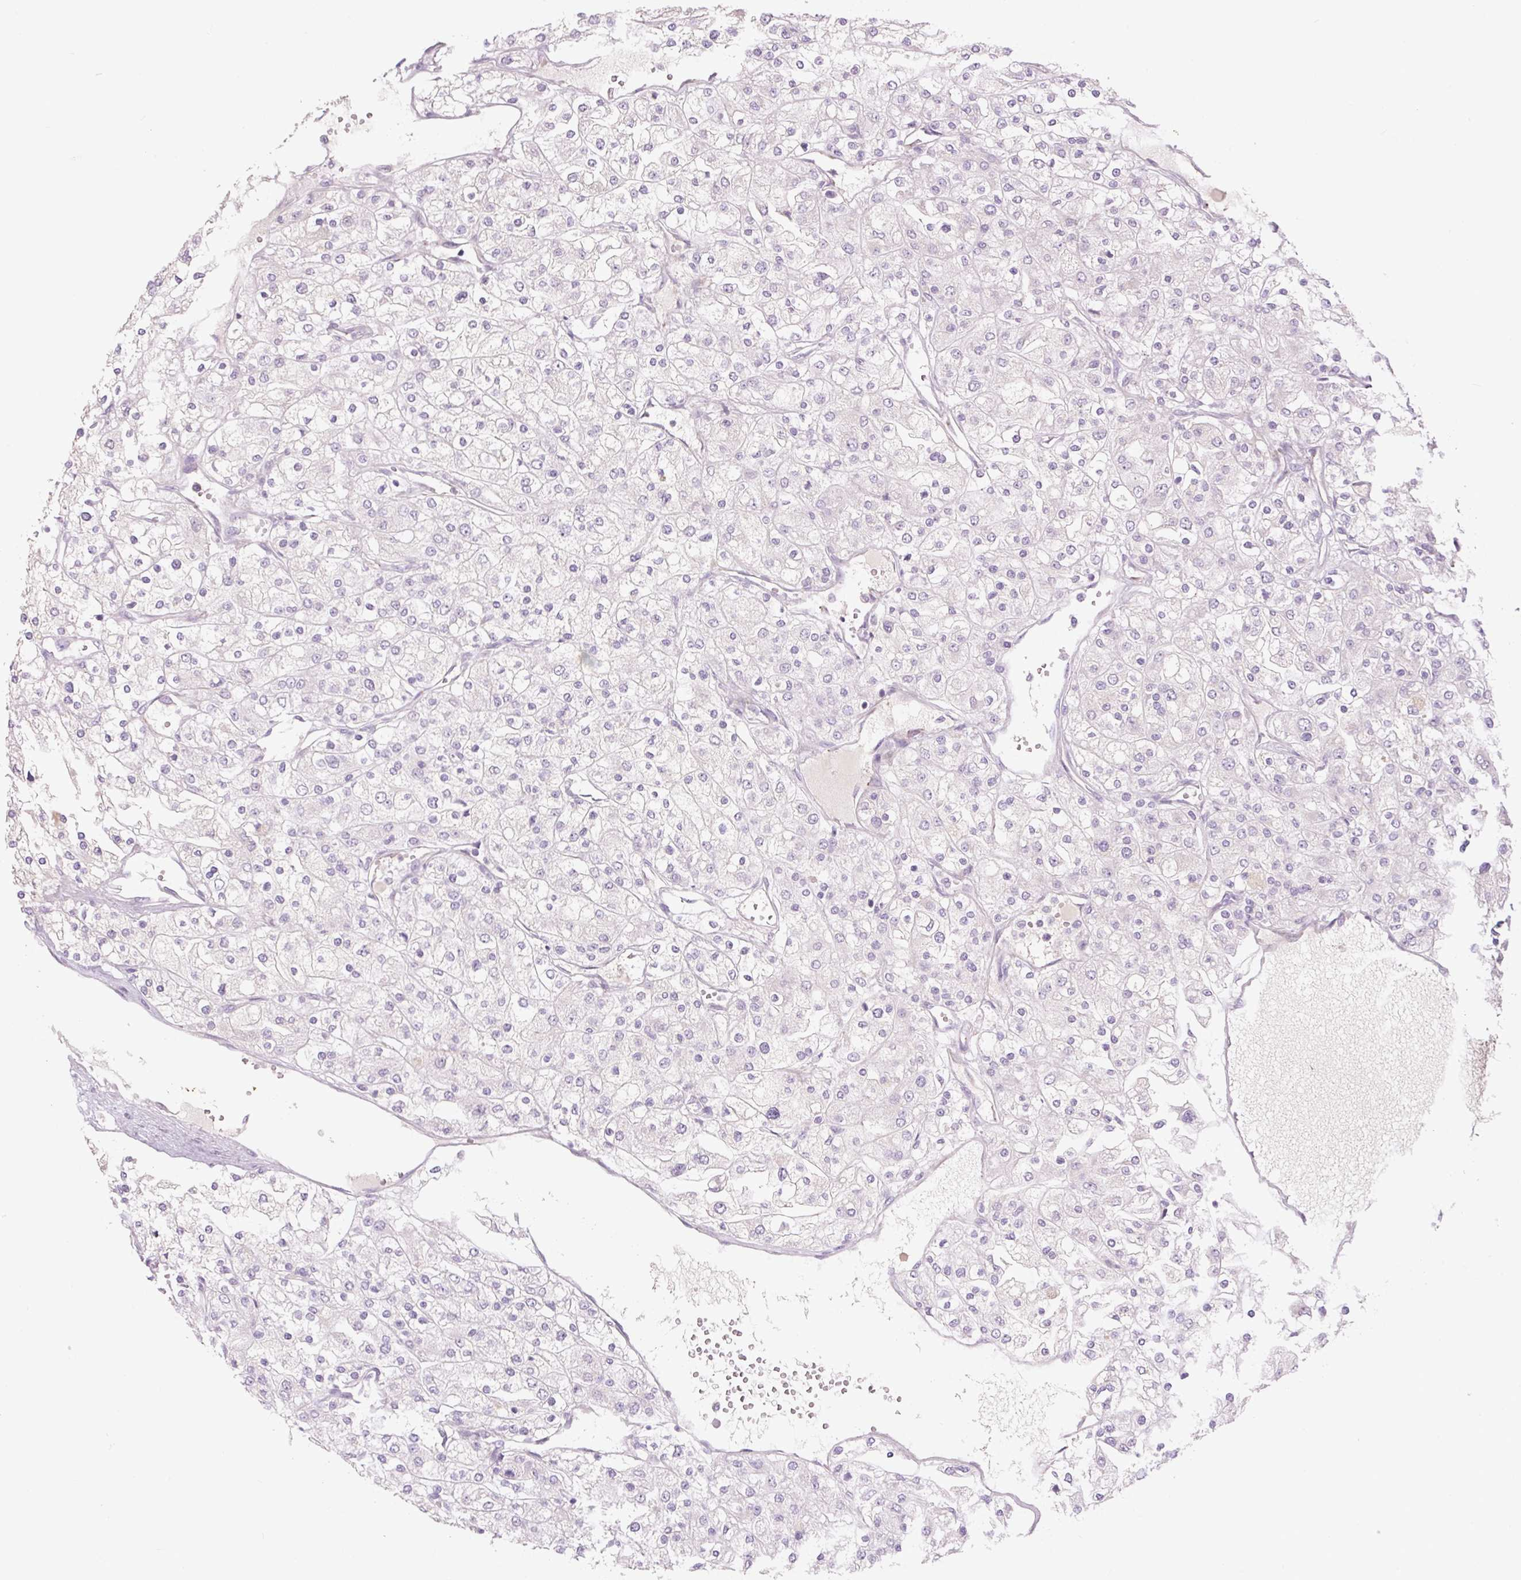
{"staining": {"intensity": "negative", "quantity": "none", "location": "none"}, "tissue": "renal cancer", "cell_type": "Tumor cells", "image_type": "cancer", "snomed": [{"axis": "morphology", "description": "Adenocarcinoma, NOS"}, {"axis": "topography", "description": "Kidney"}], "caption": "IHC histopathology image of human adenocarcinoma (renal) stained for a protein (brown), which demonstrates no expression in tumor cells.", "gene": "TMEM100", "patient": {"sex": "male", "age": 80}}